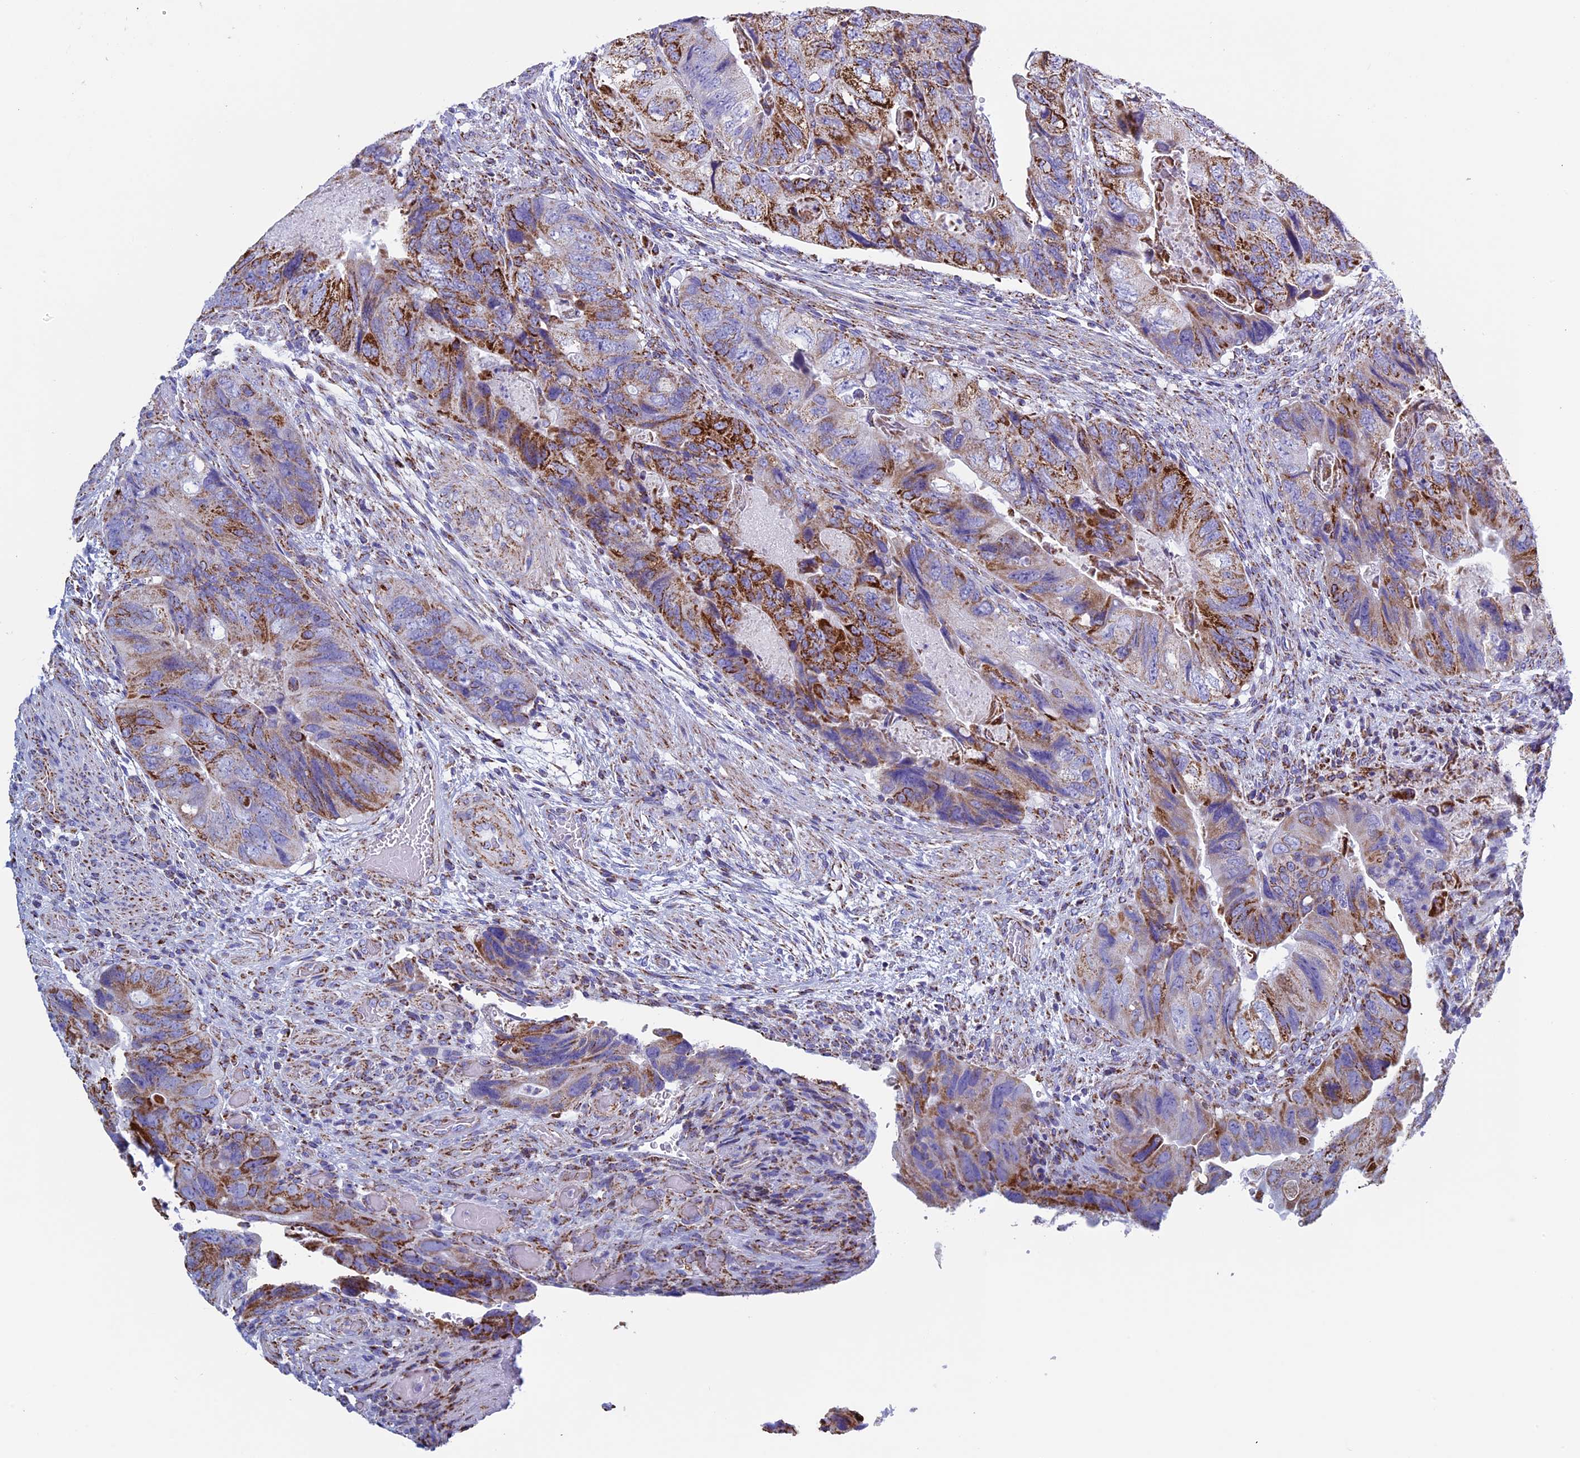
{"staining": {"intensity": "moderate", "quantity": ">75%", "location": "cytoplasmic/membranous"}, "tissue": "colorectal cancer", "cell_type": "Tumor cells", "image_type": "cancer", "snomed": [{"axis": "morphology", "description": "Adenocarcinoma, NOS"}, {"axis": "topography", "description": "Rectum"}], "caption": "This image exhibits colorectal cancer stained with immunohistochemistry to label a protein in brown. The cytoplasmic/membranous of tumor cells show moderate positivity for the protein. Nuclei are counter-stained blue.", "gene": "UQCRFS1", "patient": {"sex": "male", "age": 63}}